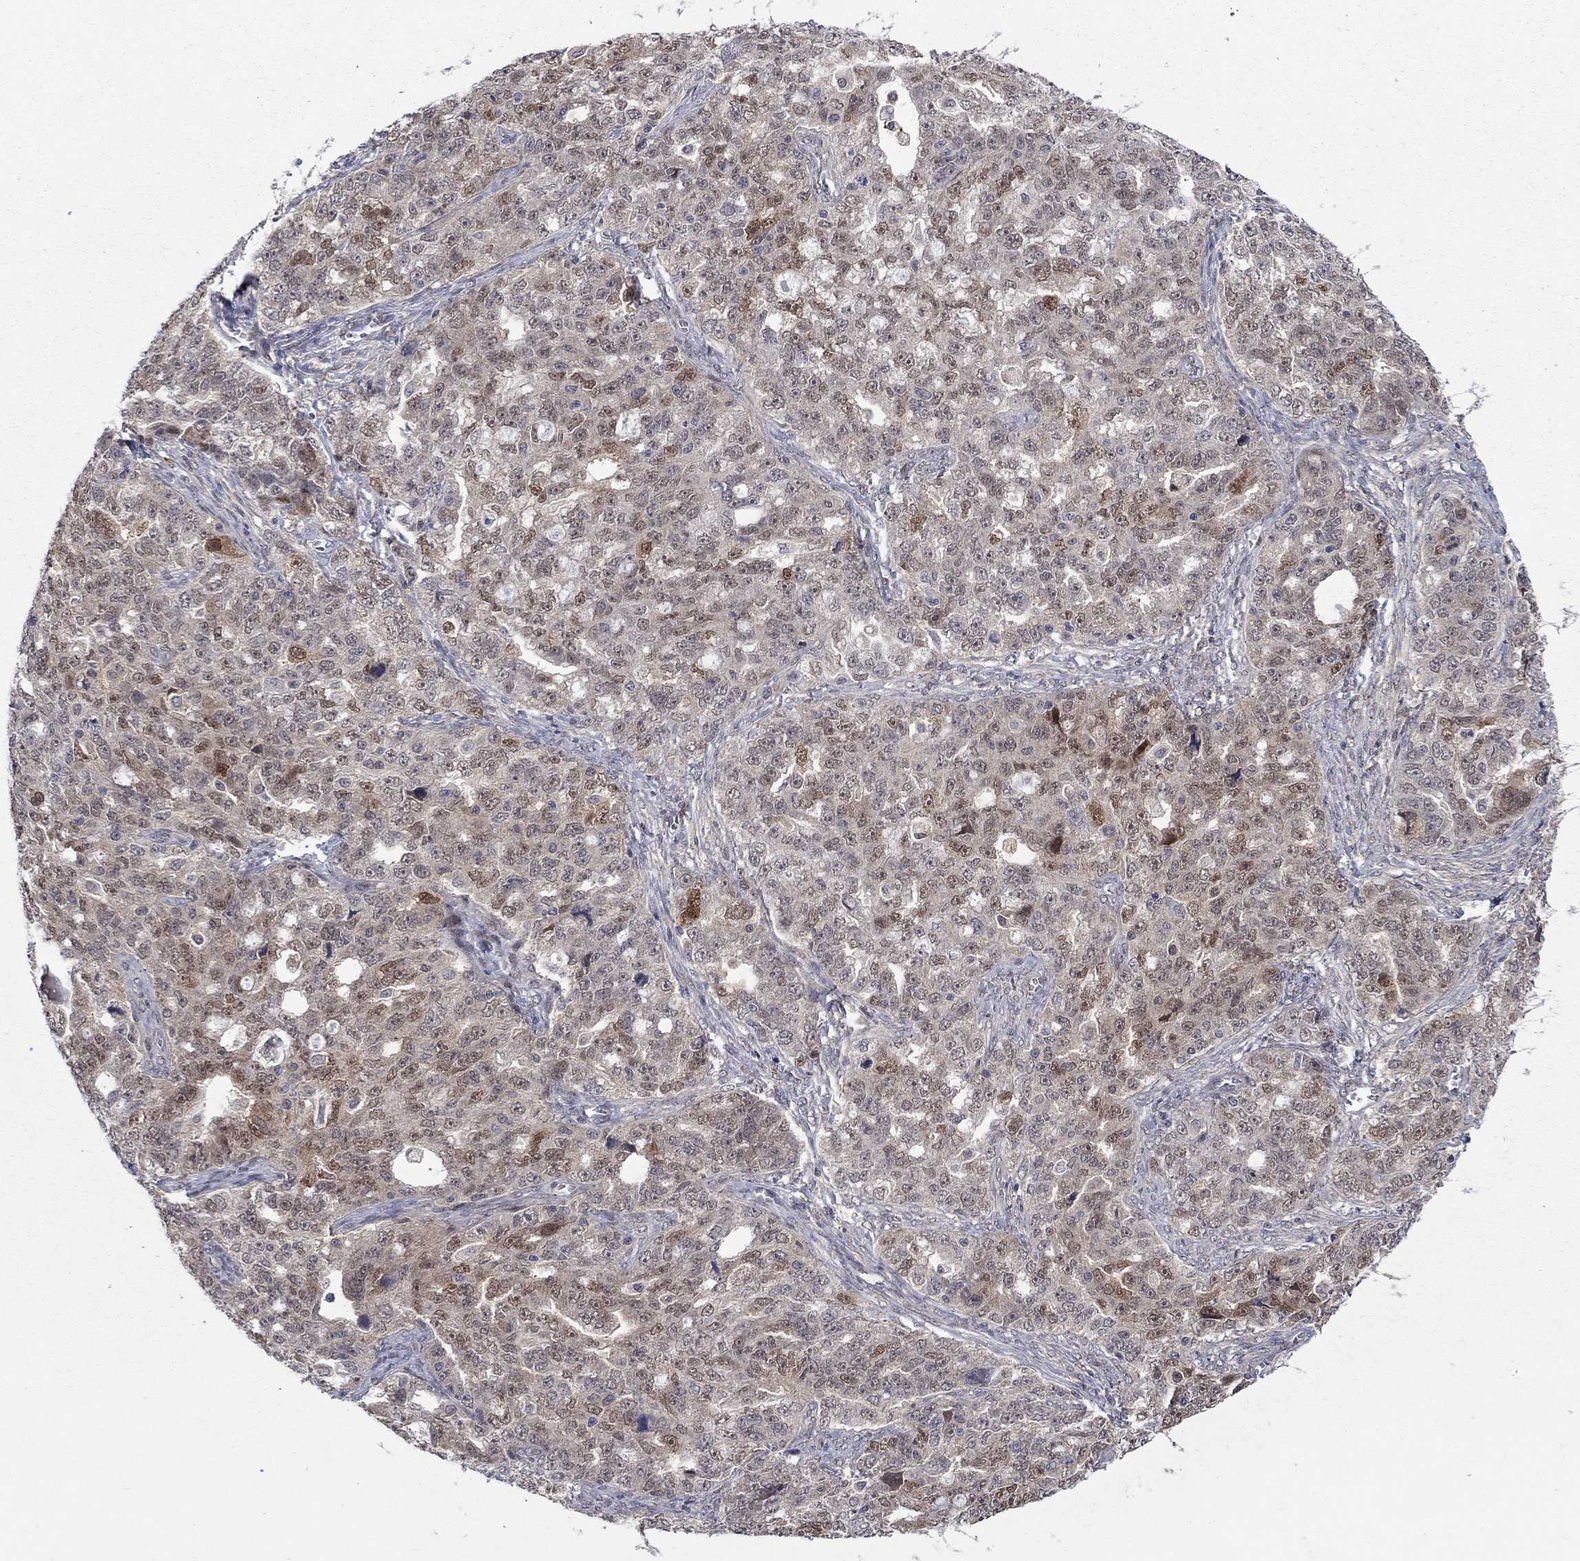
{"staining": {"intensity": "weak", "quantity": "25%-75%", "location": "cytoplasmic/membranous"}, "tissue": "ovarian cancer", "cell_type": "Tumor cells", "image_type": "cancer", "snomed": [{"axis": "morphology", "description": "Cystadenocarcinoma, serous, NOS"}, {"axis": "topography", "description": "Ovary"}], "caption": "The image reveals staining of ovarian cancer, revealing weak cytoplasmic/membranous protein positivity (brown color) within tumor cells.", "gene": "CBR1", "patient": {"sex": "female", "age": 51}}